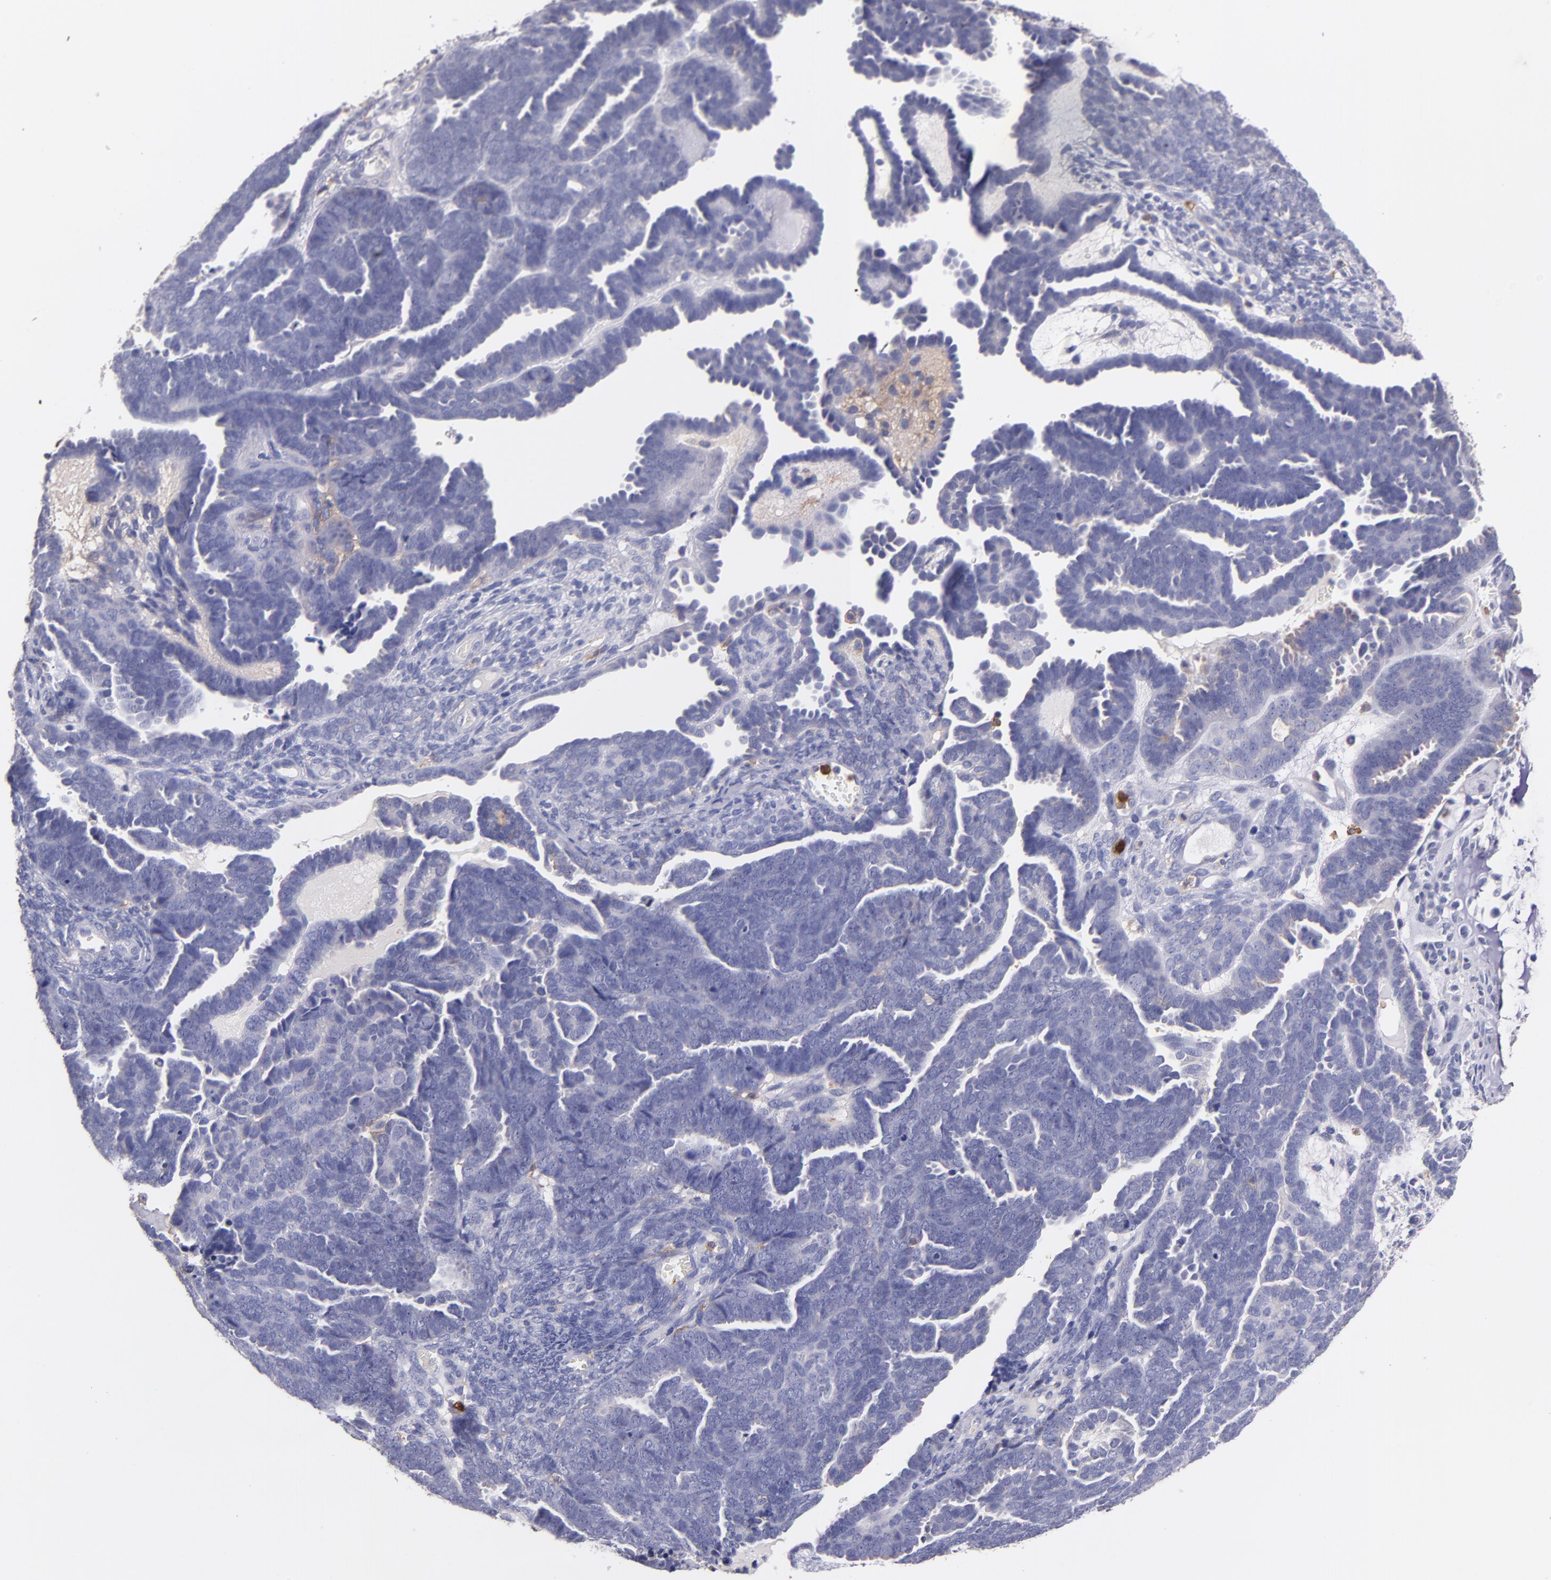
{"staining": {"intensity": "negative", "quantity": "none", "location": "none"}, "tissue": "endometrial cancer", "cell_type": "Tumor cells", "image_type": "cancer", "snomed": [{"axis": "morphology", "description": "Neoplasm, malignant, NOS"}, {"axis": "topography", "description": "Endometrium"}], "caption": "Tumor cells are negative for protein expression in human endometrial malignant neoplasm.", "gene": "C5AR1", "patient": {"sex": "female", "age": 74}}